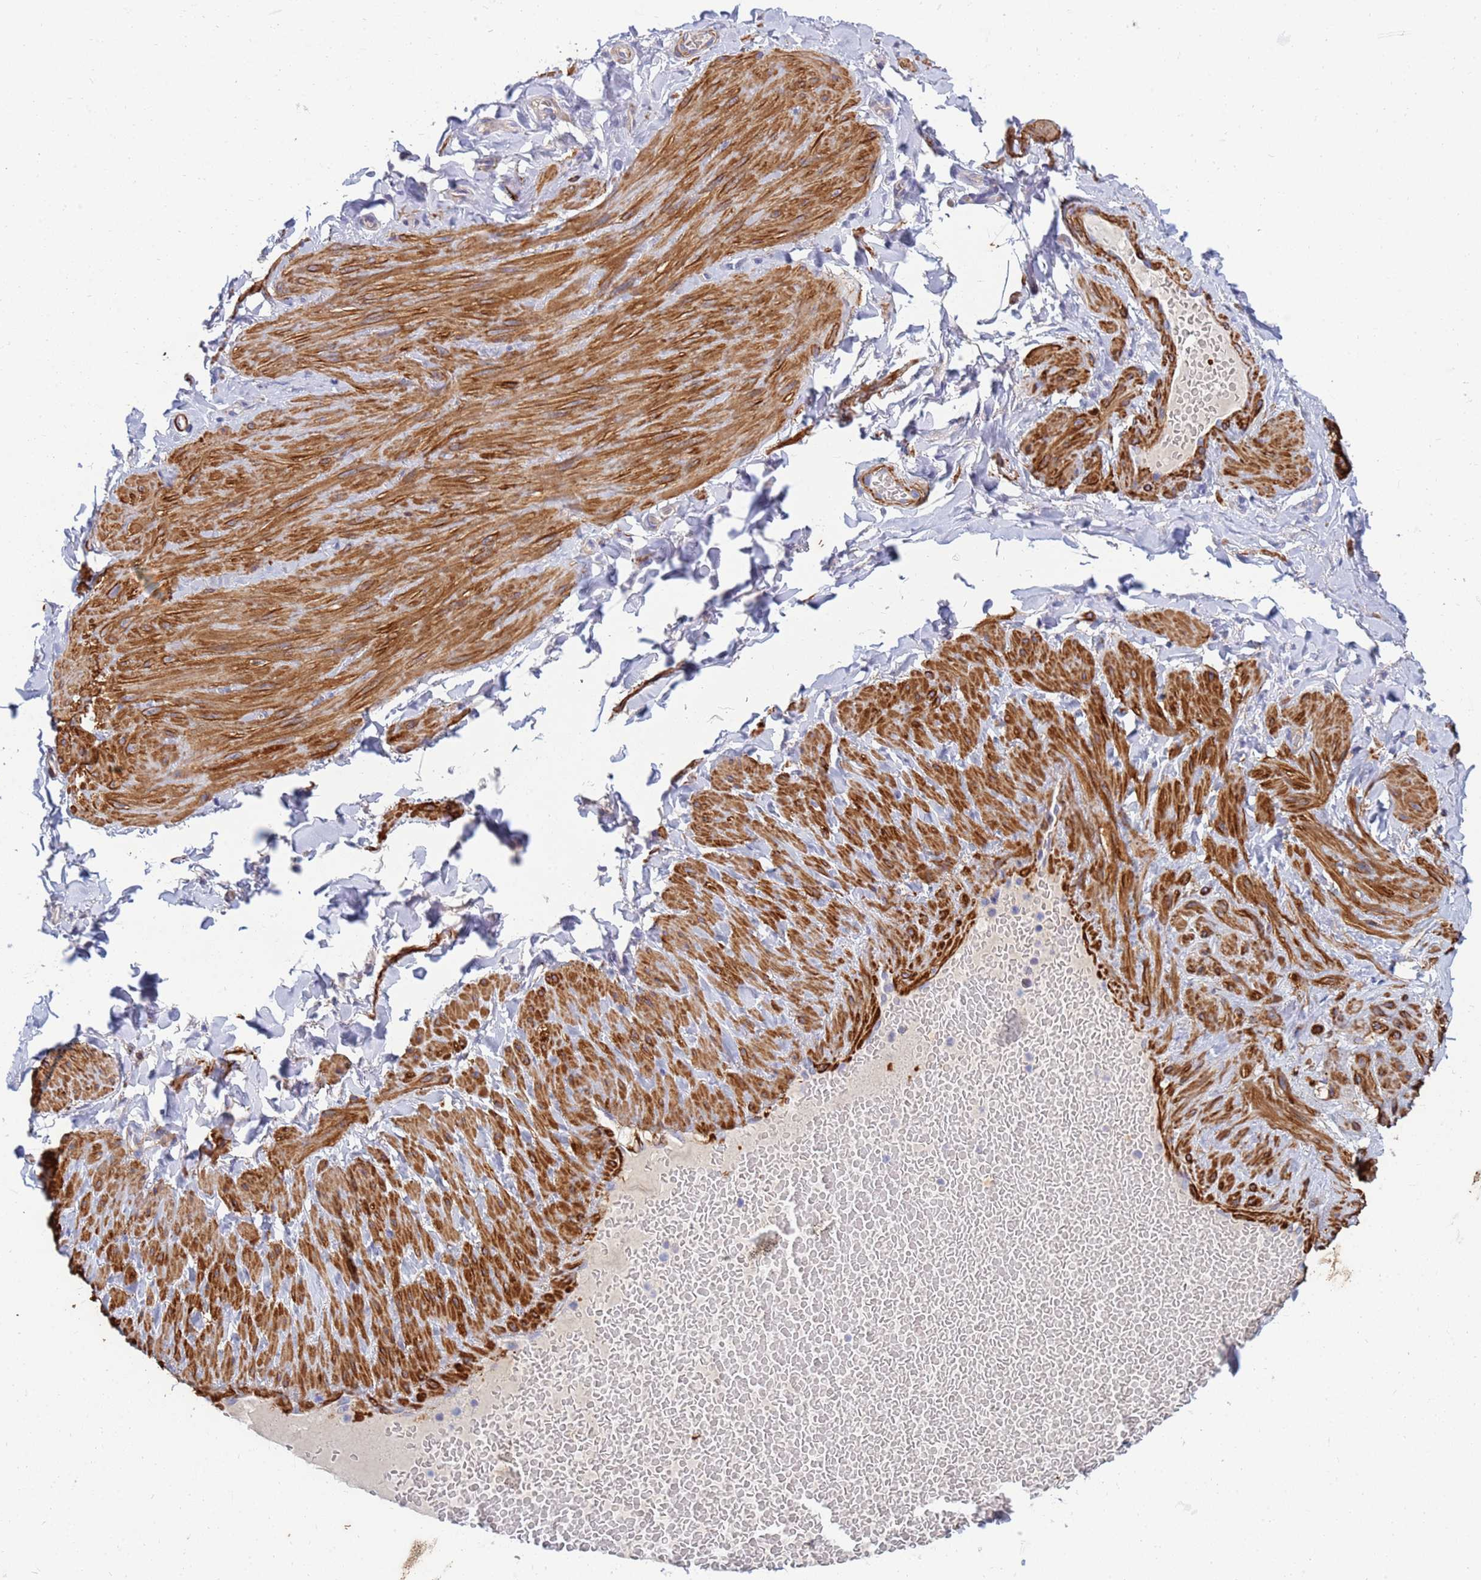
{"staining": {"intensity": "negative", "quantity": "none", "location": "none"}, "tissue": "adipose tissue", "cell_type": "Adipocytes", "image_type": "normal", "snomed": [{"axis": "morphology", "description": "Normal tissue, NOS"}, {"axis": "topography", "description": "Soft tissue"}, {"axis": "topography", "description": "Vascular tissue"}], "caption": "Adipocytes show no significant positivity in unremarkable adipose tissue. (DAB IHC, high magnification).", "gene": "SDR39U1", "patient": {"sex": "male", "age": 54}}